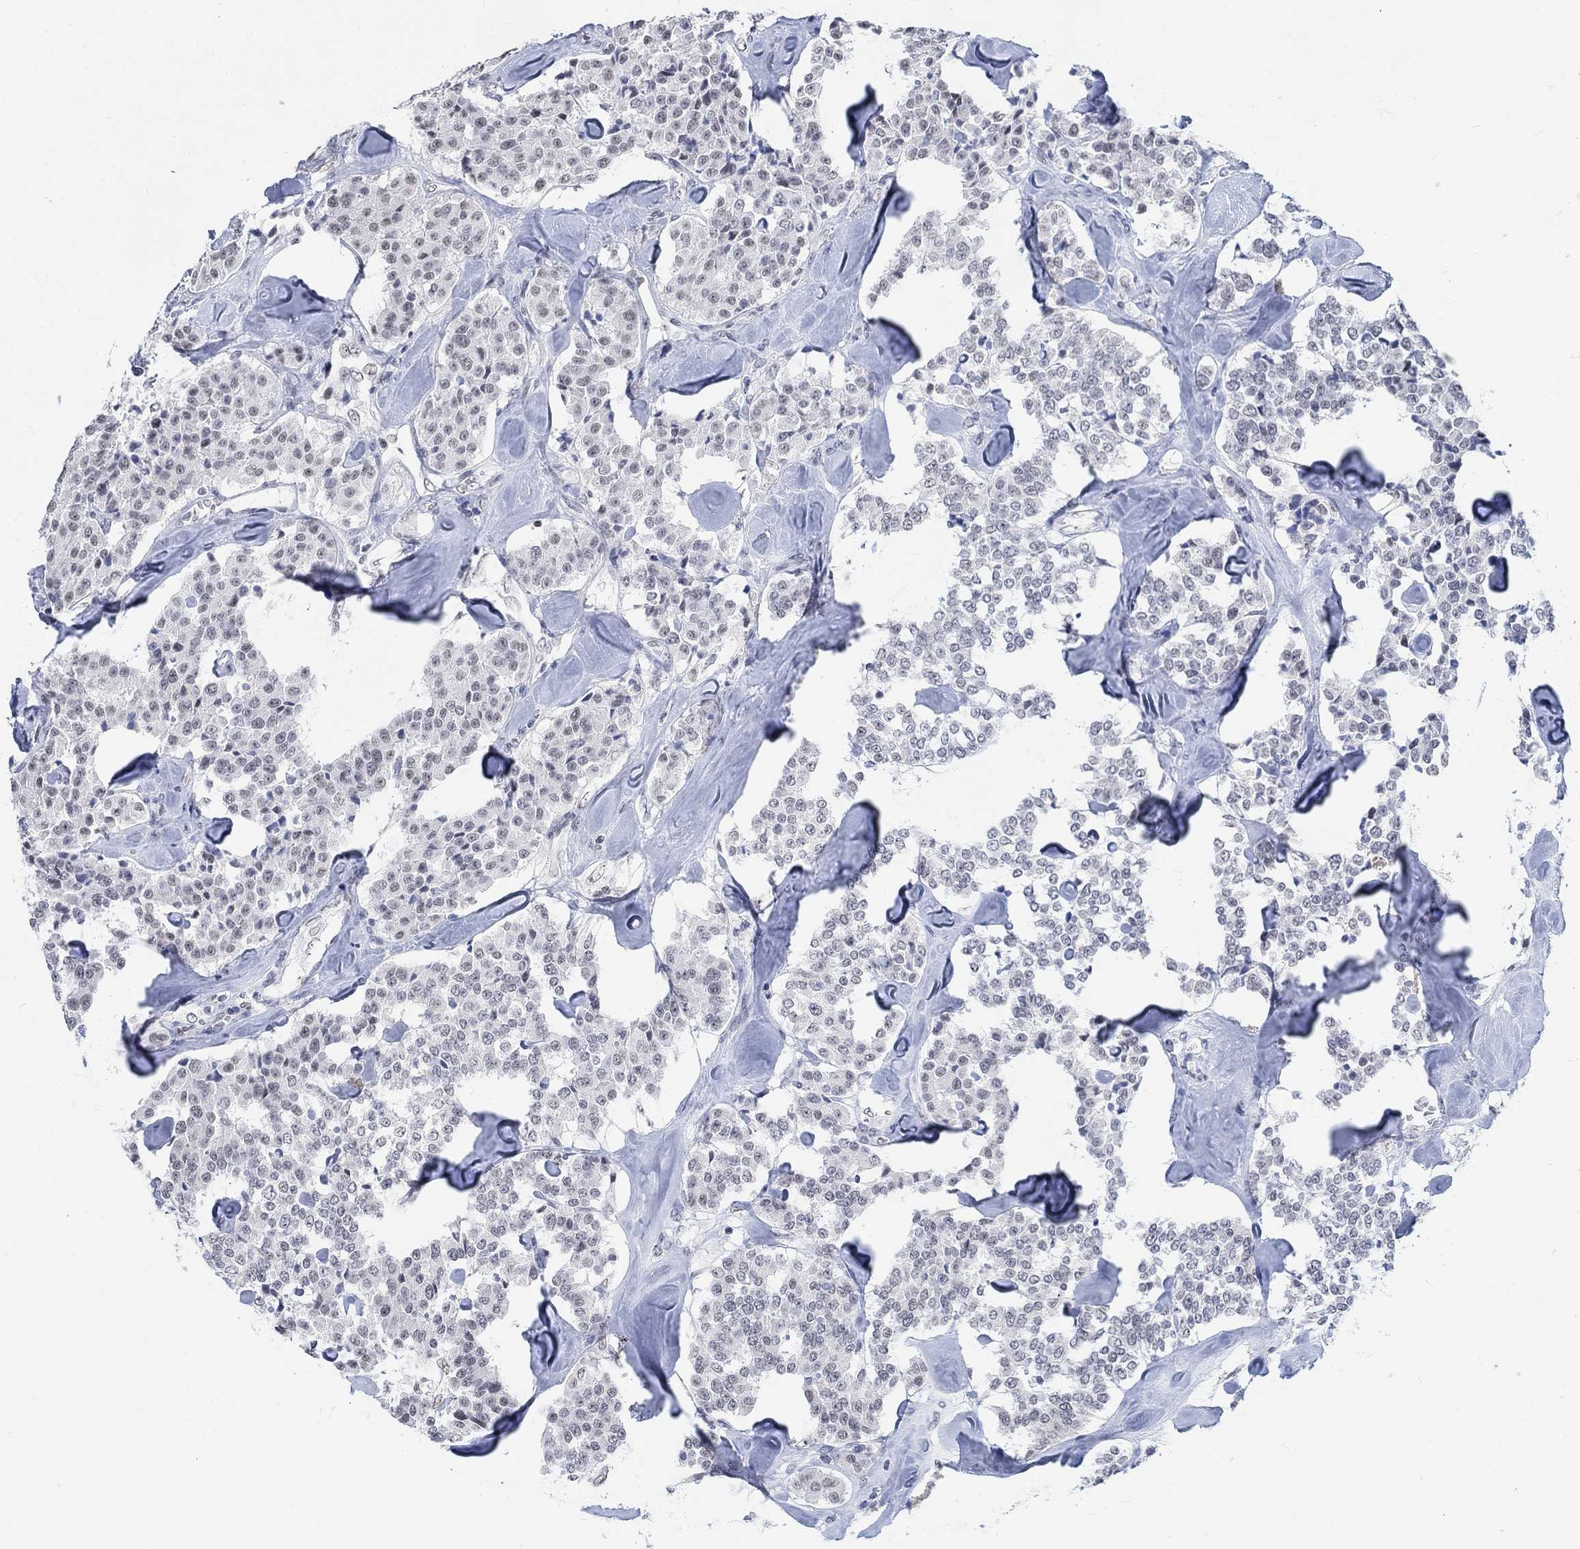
{"staining": {"intensity": "negative", "quantity": "none", "location": "none"}, "tissue": "carcinoid", "cell_type": "Tumor cells", "image_type": "cancer", "snomed": [{"axis": "morphology", "description": "Carcinoid, malignant, NOS"}, {"axis": "topography", "description": "Pancreas"}], "caption": "Photomicrograph shows no protein expression in tumor cells of carcinoid (malignant) tissue.", "gene": "KCNH8", "patient": {"sex": "male", "age": 41}}